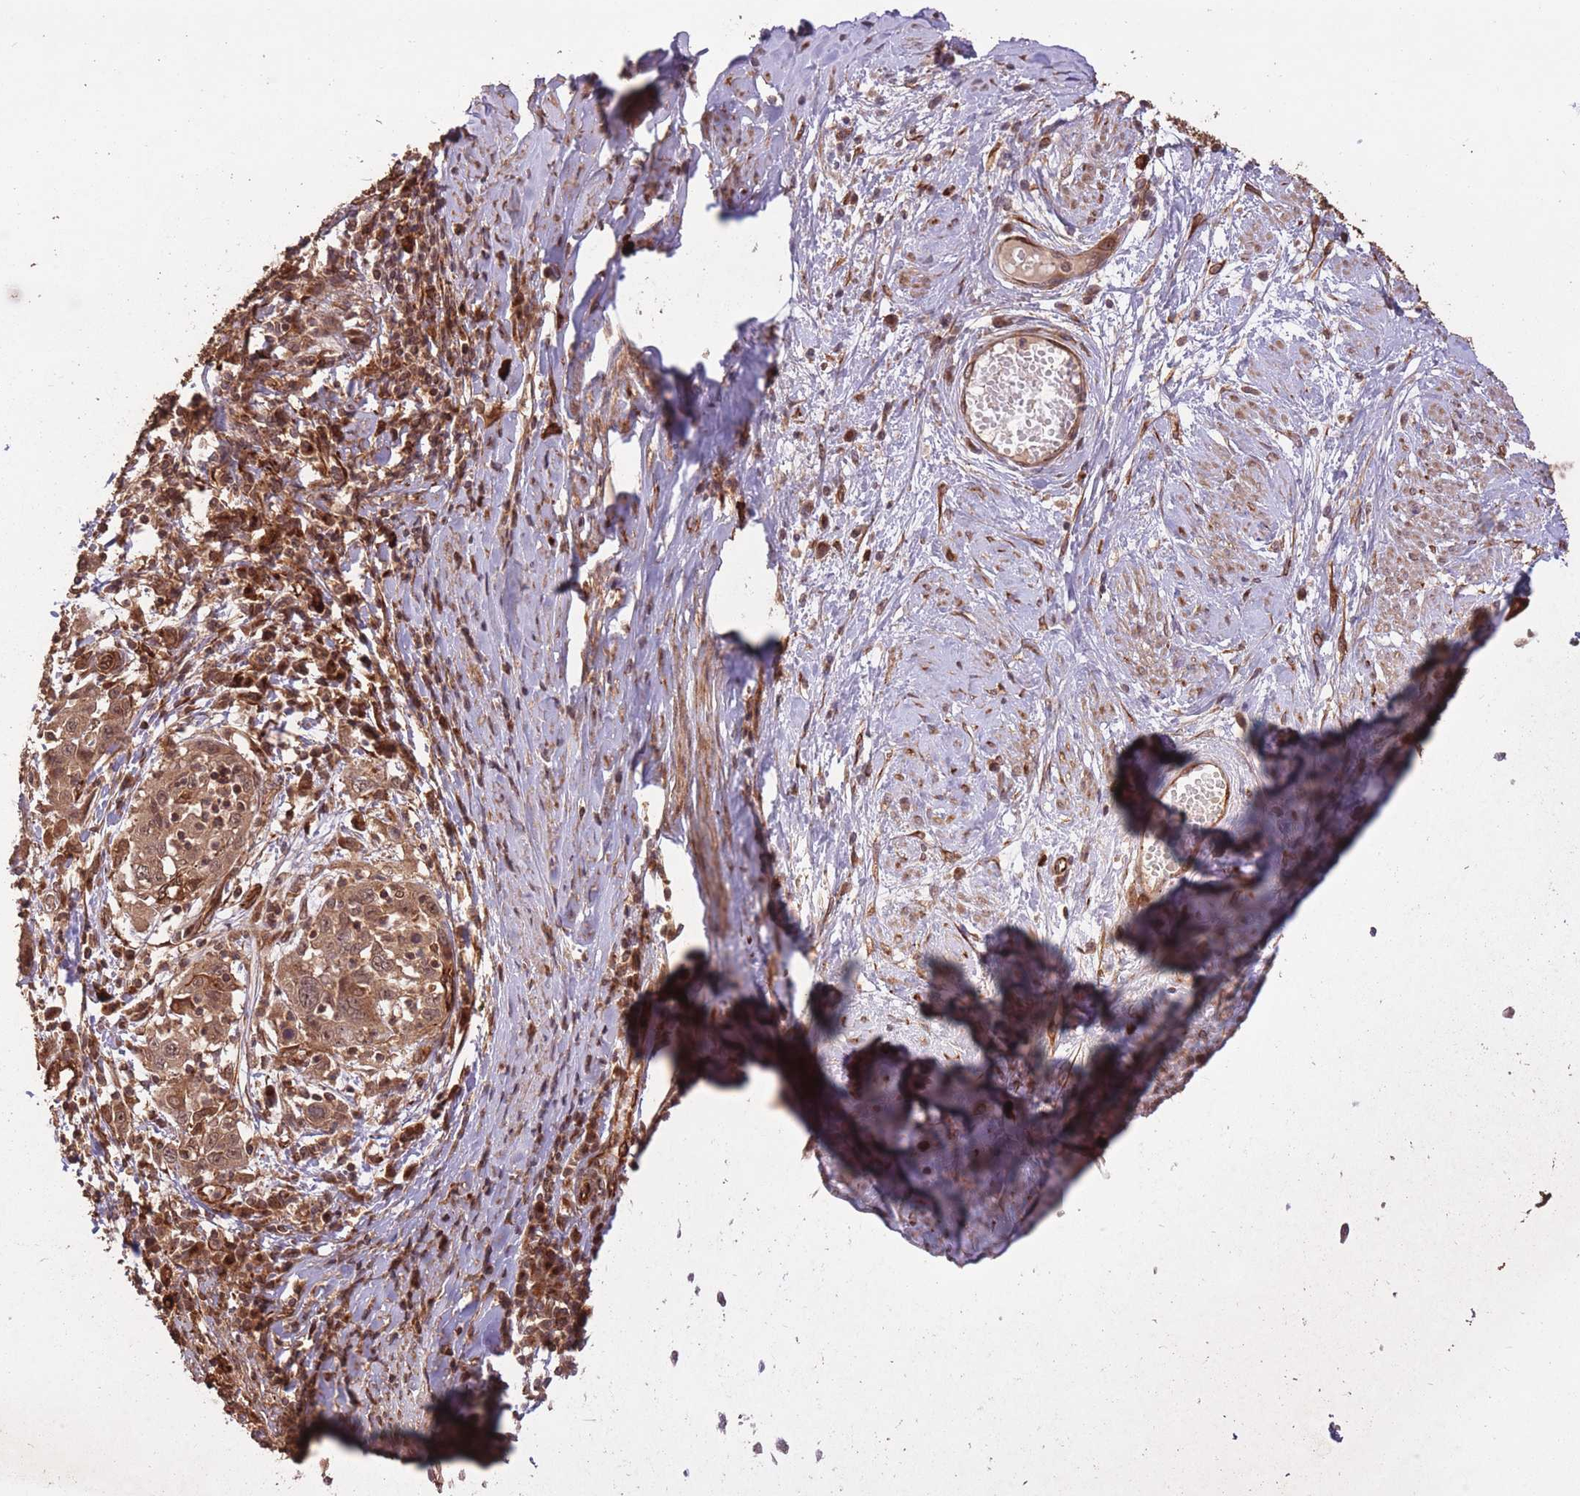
{"staining": {"intensity": "moderate", "quantity": ">75%", "location": "cytoplasmic/membranous,nuclear"}, "tissue": "cervical cancer", "cell_type": "Tumor cells", "image_type": "cancer", "snomed": [{"axis": "morphology", "description": "Squamous cell carcinoma, NOS"}, {"axis": "topography", "description": "Cervix"}], "caption": "Tumor cells show medium levels of moderate cytoplasmic/membranous and nuclear positivity in approximately >75% of cells in cervical squamous cell carcinoma.", "gene": "ERBB3", "patient": {"sex": "female", "age": 46}}